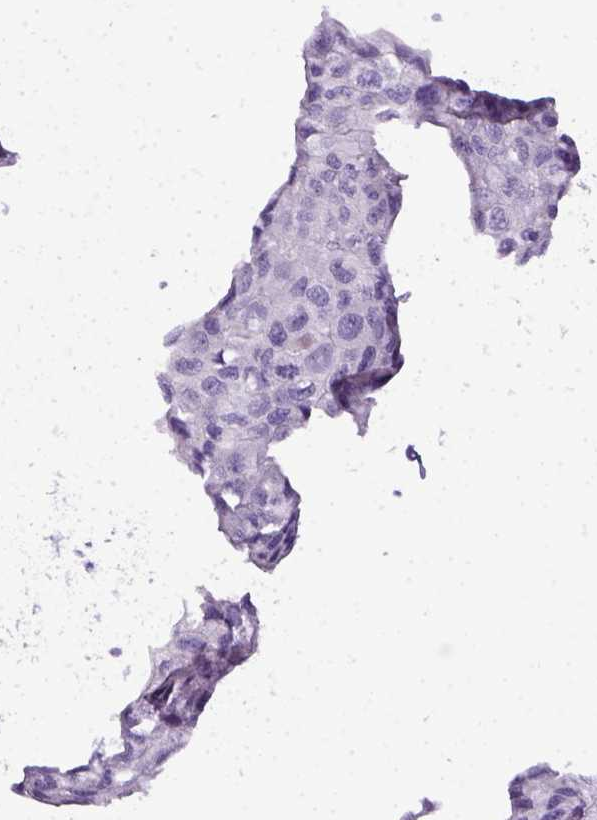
{"staining": {"intensity": "negative", "quantity": "none", "location": "none"}, "tissue": "breast cancer", "cell_type": "Tumor cells", "image_type": "cancer", "snomed": [{"axis": "morphology", "description": "Duct carcinoma"}, {"axis": "topography", "description": "Breast"}], "caption": "IHC of breast cancer (infiltrating ductal carcinoma) shows no positivity in tumor cells.", "gene": "CD68", "patient": {"sex": "female", "age": 80}}